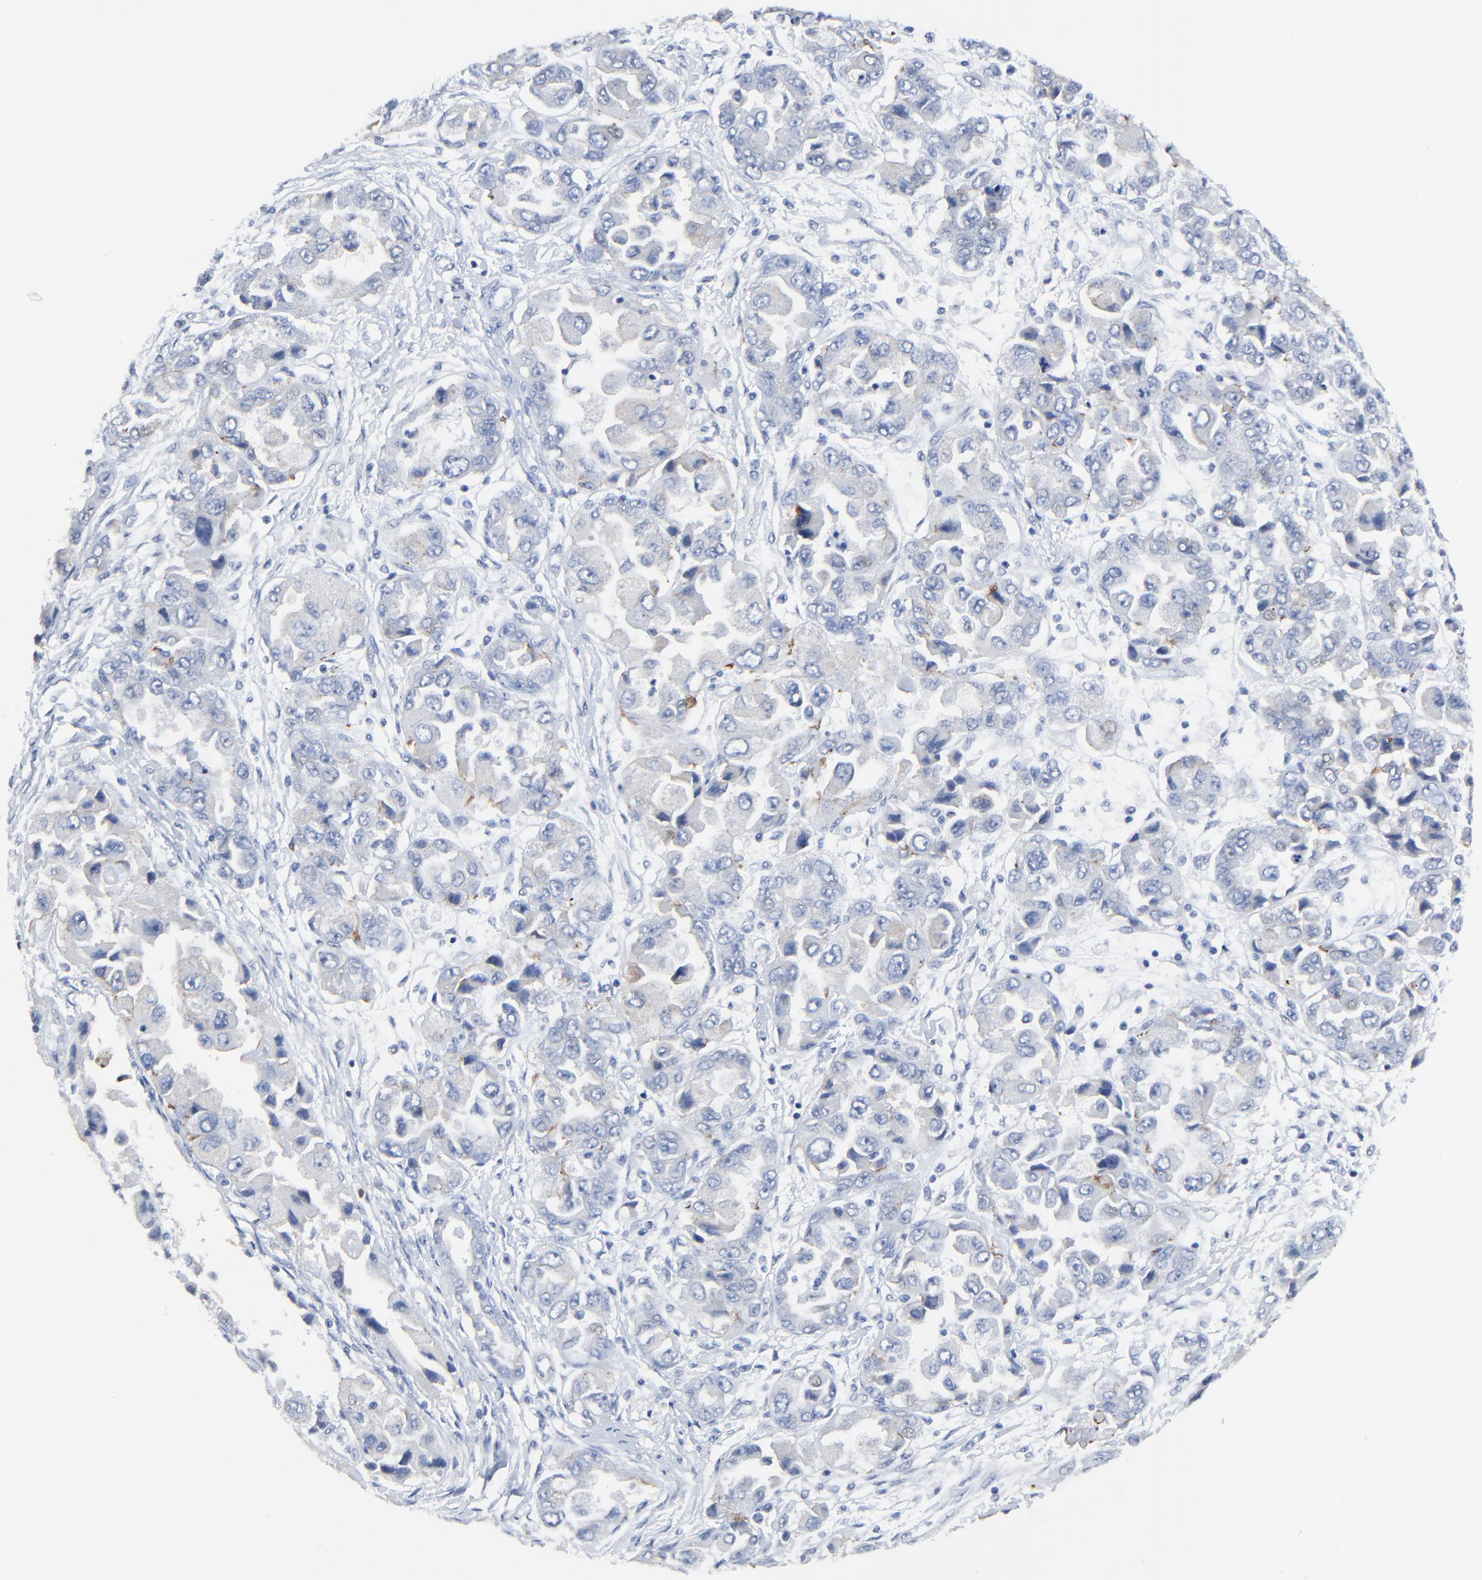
{"staining": {"intensity": "negative", "quantity": "none", "location": "none"}, "tissue": "ovarian cancer", "cell_type": "Tumor cells", "image_type": "cancer", "snomed": [{"axis": "morphology", "description": "Cystadenocarcinoma, serous, NOS"}, {"axis": "topography", "description": "Ovary"}], "caption": "IHC of ovarian cancer (serous cystadenocarcinoma) displays no expression in tumor cells.", "gene": "BIRC3", "patient": {"sex": "female", "age": 84}}